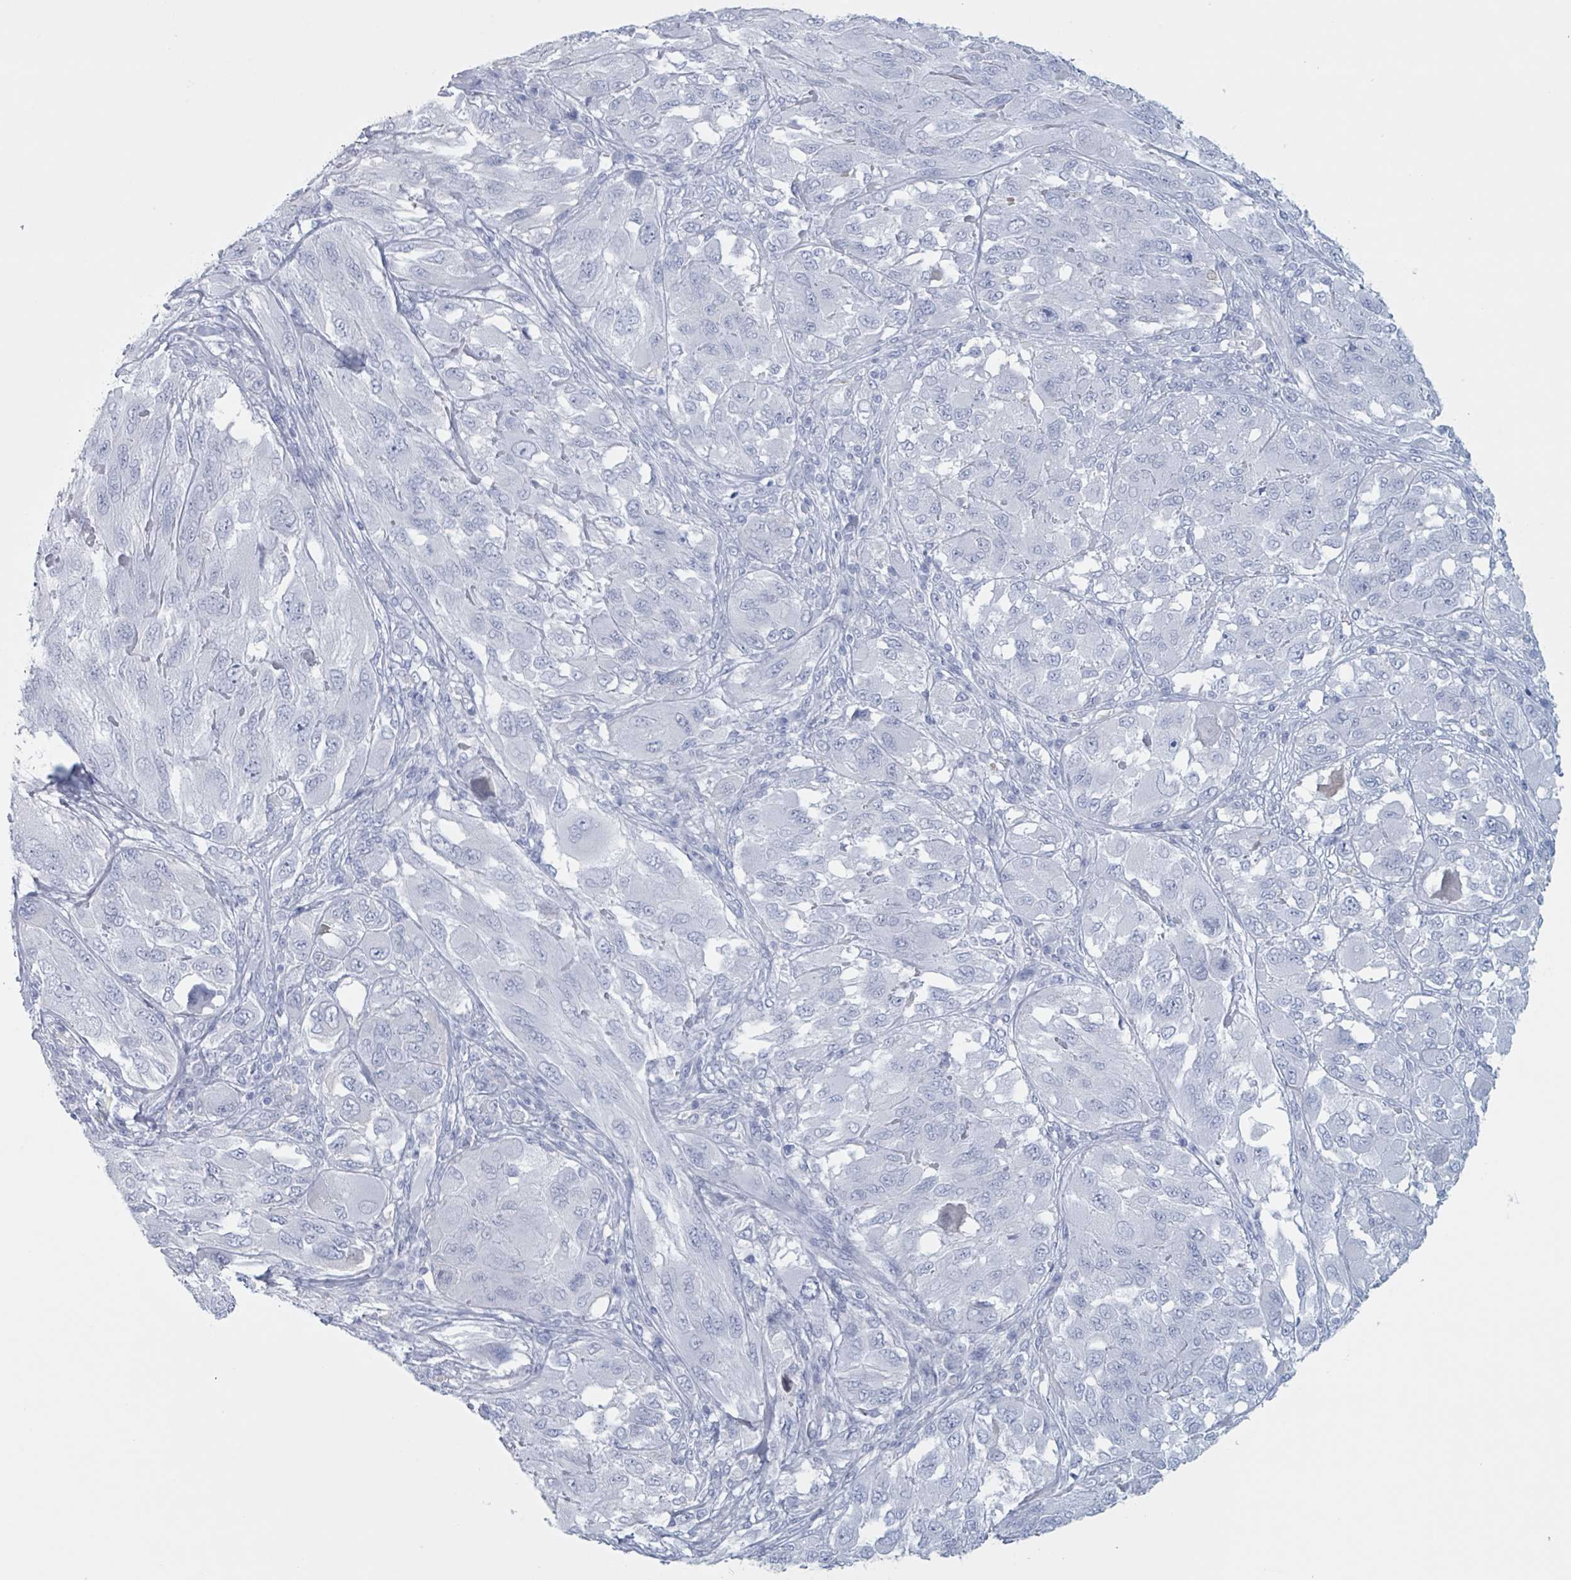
{"staining": {"intensity": "negative", "quantity": "none", "location": "none"}, "tissue": "melanoma", "cell_type": "Tumor cells", "image_type": "cancer", "snomed": [{"axis": "morphology", "description": "Malignant melanoma, NOS"}, {"axis": "topography", "description": "Skin"}], "caption": "Photomicrograph shows no protein positivity in tumor cells of melanoma tissue.", "gene": "KLK4", "patient": {"sex": "female", "age": 91}}